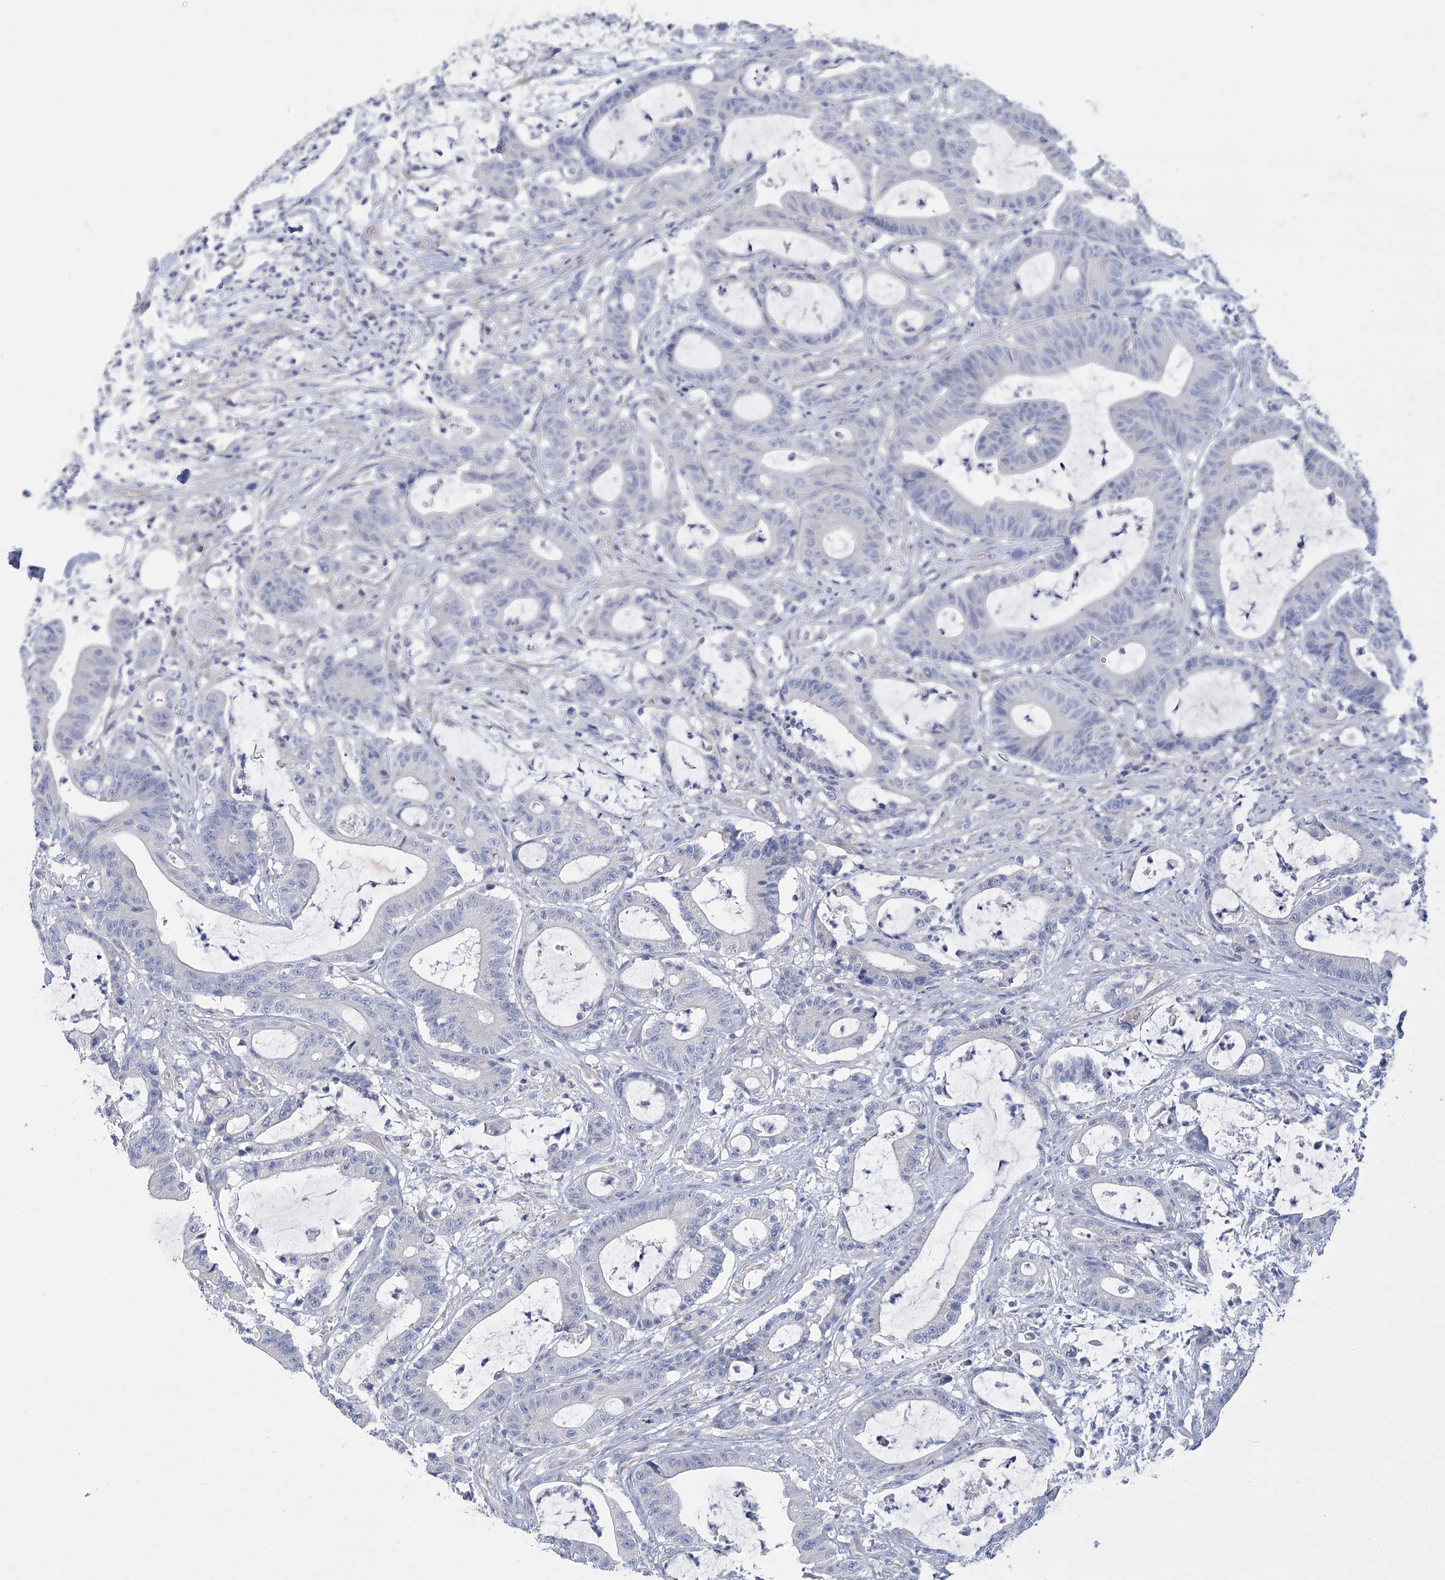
{"staining": {"intensity": "negative", "quantity": "none", "location": "none"}, "tissue": "colorectal cancer", "cell_type": "Tumor cells", "image_type": "cancer", "snomed": [{"axis": "morphology", "description": "Adenocarcinoma, NOS"}, {"axis": "topography", "description": "Colon"}], "caption": "High magnification brightfield microscopy of colorectal adenocarcinoma stained with DAB (3,3'-diaminobenzidine) (brown) and counterstained with hematoxylin (blue): tumor cells show no significant positivity. The staining is performed using DAB (3,3'-diaminobenzidine) brown chromogen with nuclei counter-stained in using hematoxylin.", "gene": "SLC9A3", "patient": {"sex": "female", "age": 84}}